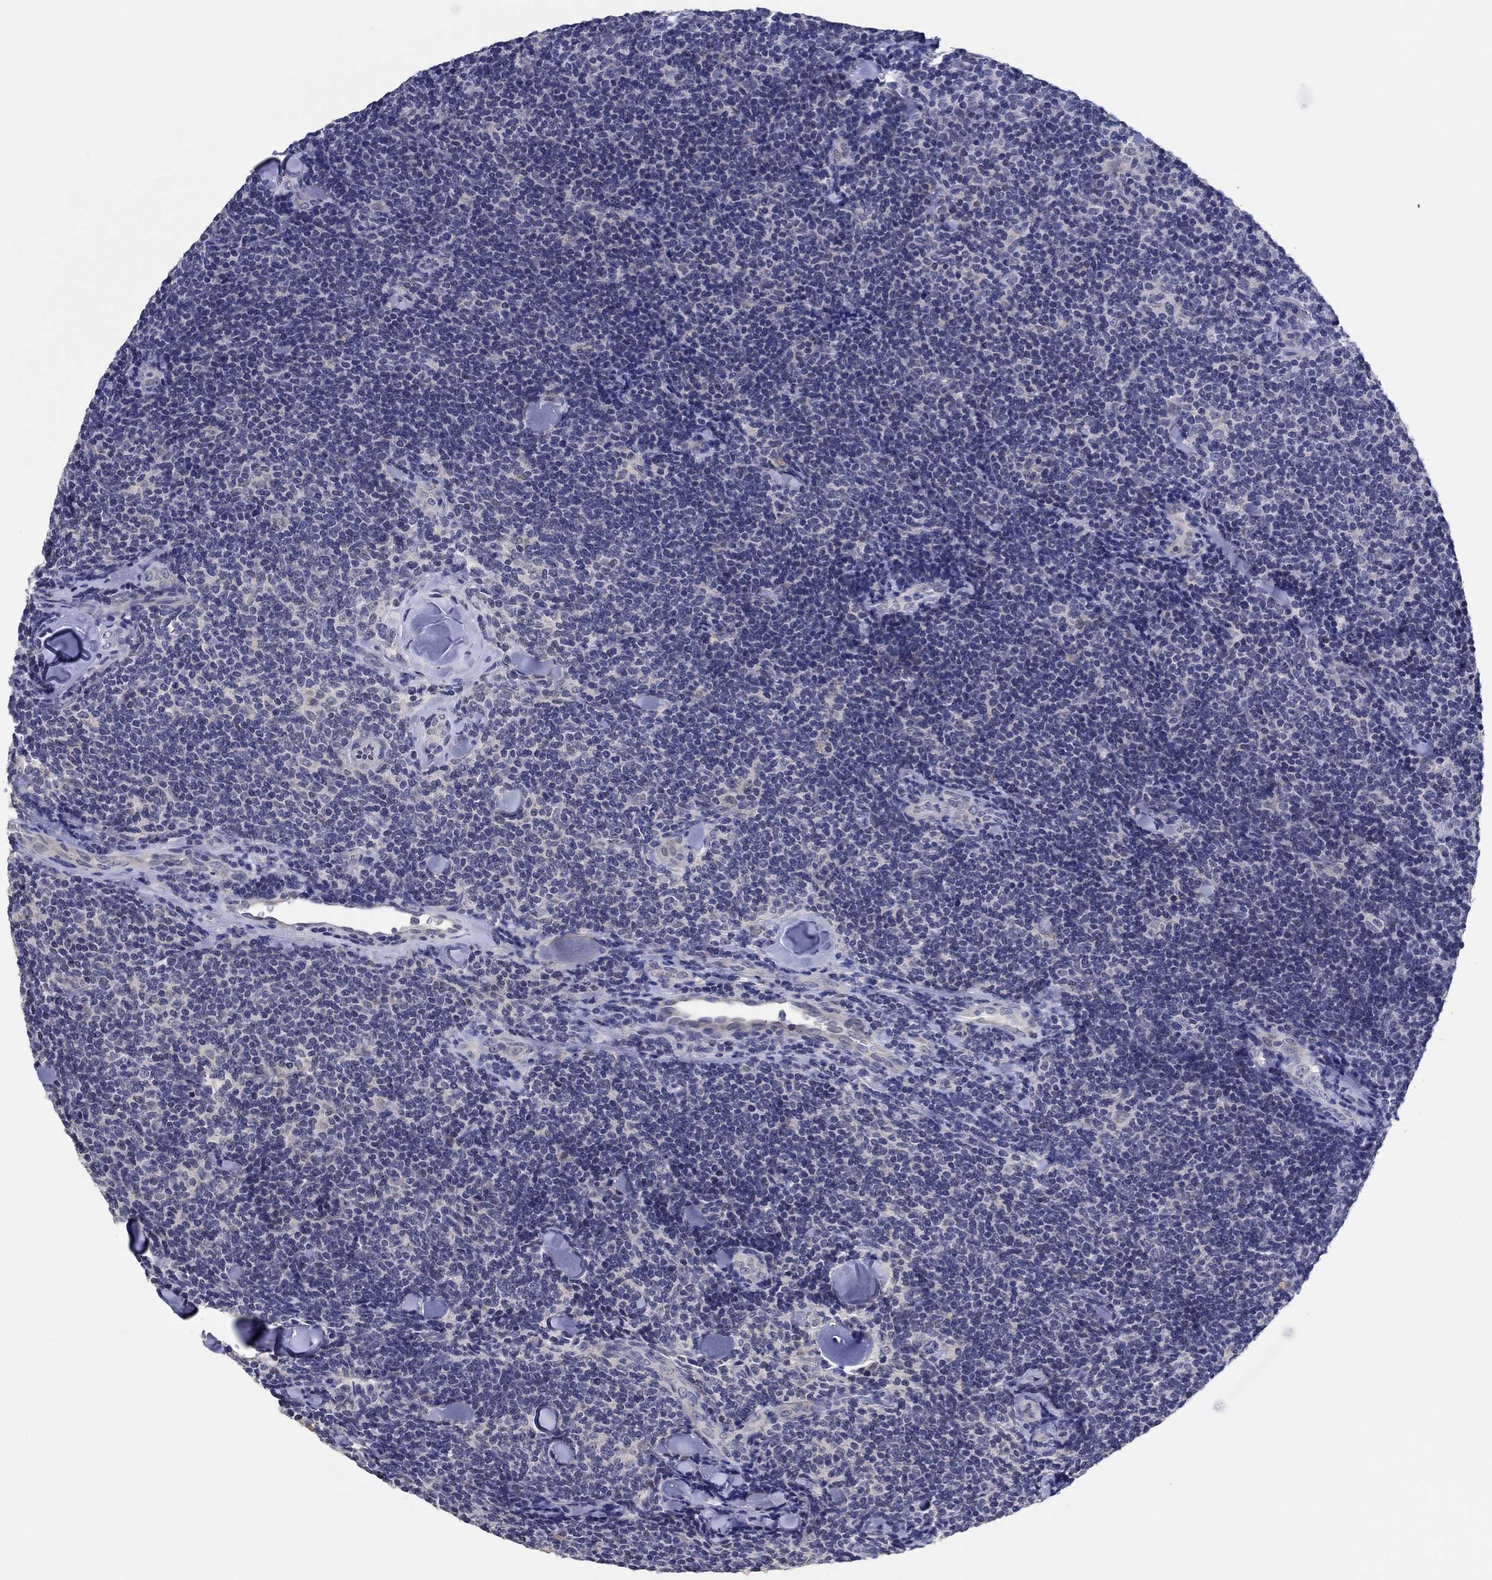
{"staining": {"intensity": "negative", "quantity": "none", "location": "none"}, "tissue": "lymphoma", "cell_type": "Tumor cells", "image_type": "cancer", "snomed": [{"axis": "morphology", "description": "Malignant lymphoma, non-Hodgkin's type, Low grade"}, {"axis": "topography", "description": "Lymph node"}], "caption": "This is an immunohistochemistry (IHC) image of lymphoma. There is no positivity in tumor cells.", "gene": "PRRT3", "patient": {"sex": "female", "age": 56}}